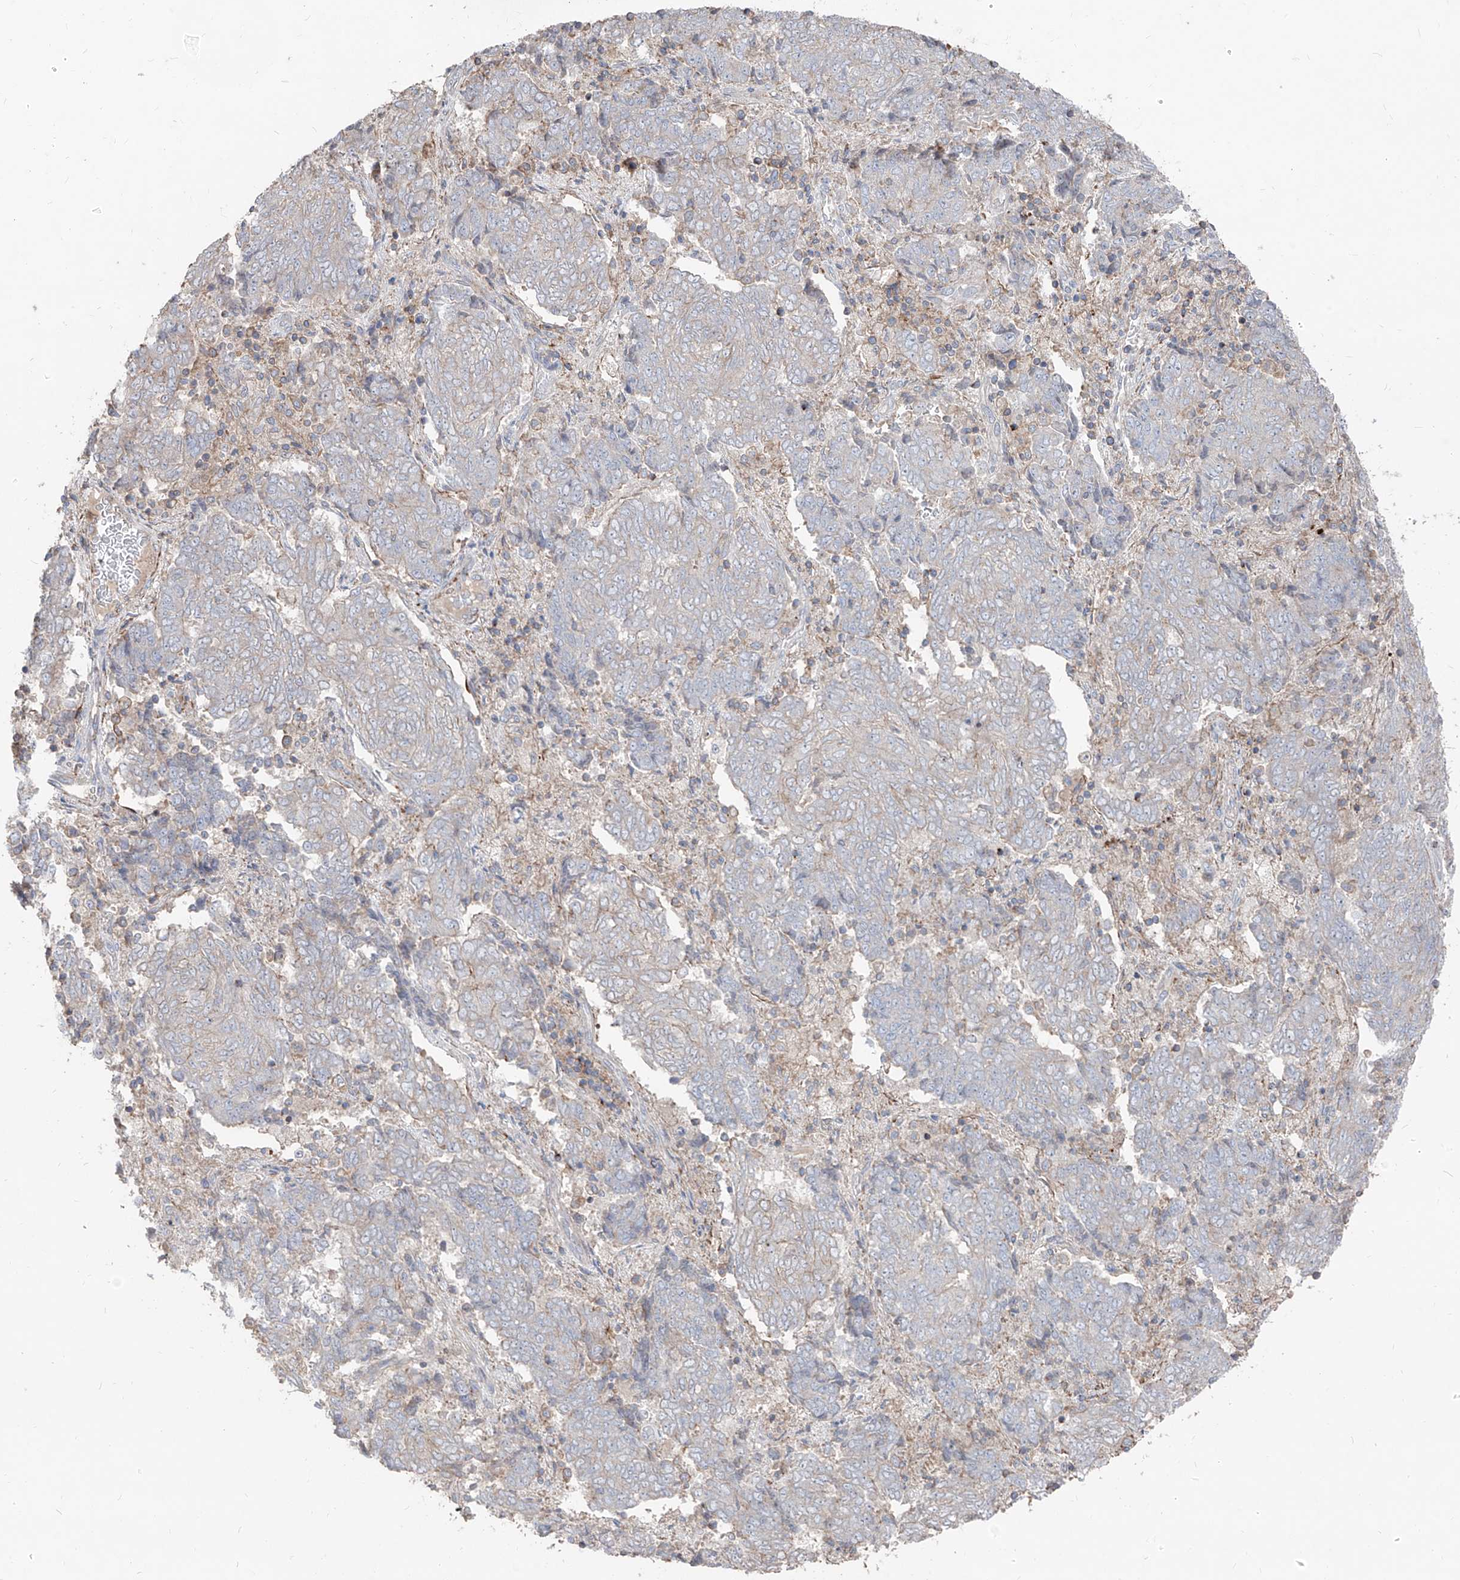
{"staining": {"intensity": "weak", "quantity": "<25%", "location": "cytoplasmic/membranous"}, "tissue": "endometrial cancer", "cell_type": "Tumor cells", "image_type": "cancer", "snomed": [{"axis": "morphology", "description": "Adenocarcinoma, NOS"}, {"axis": "topography", "description": "Endometrium"}], "caption": "Tumor cells show no significant protein positivity in endometrial adenocarcinoma. The staining is performed using DAB (3,3'-diaminobenzidine) brown chromogen with nuclei counter-stained in using hematoxylin.", "gene": "UFD1", "patient": {"sex": "female", "age": 80}}